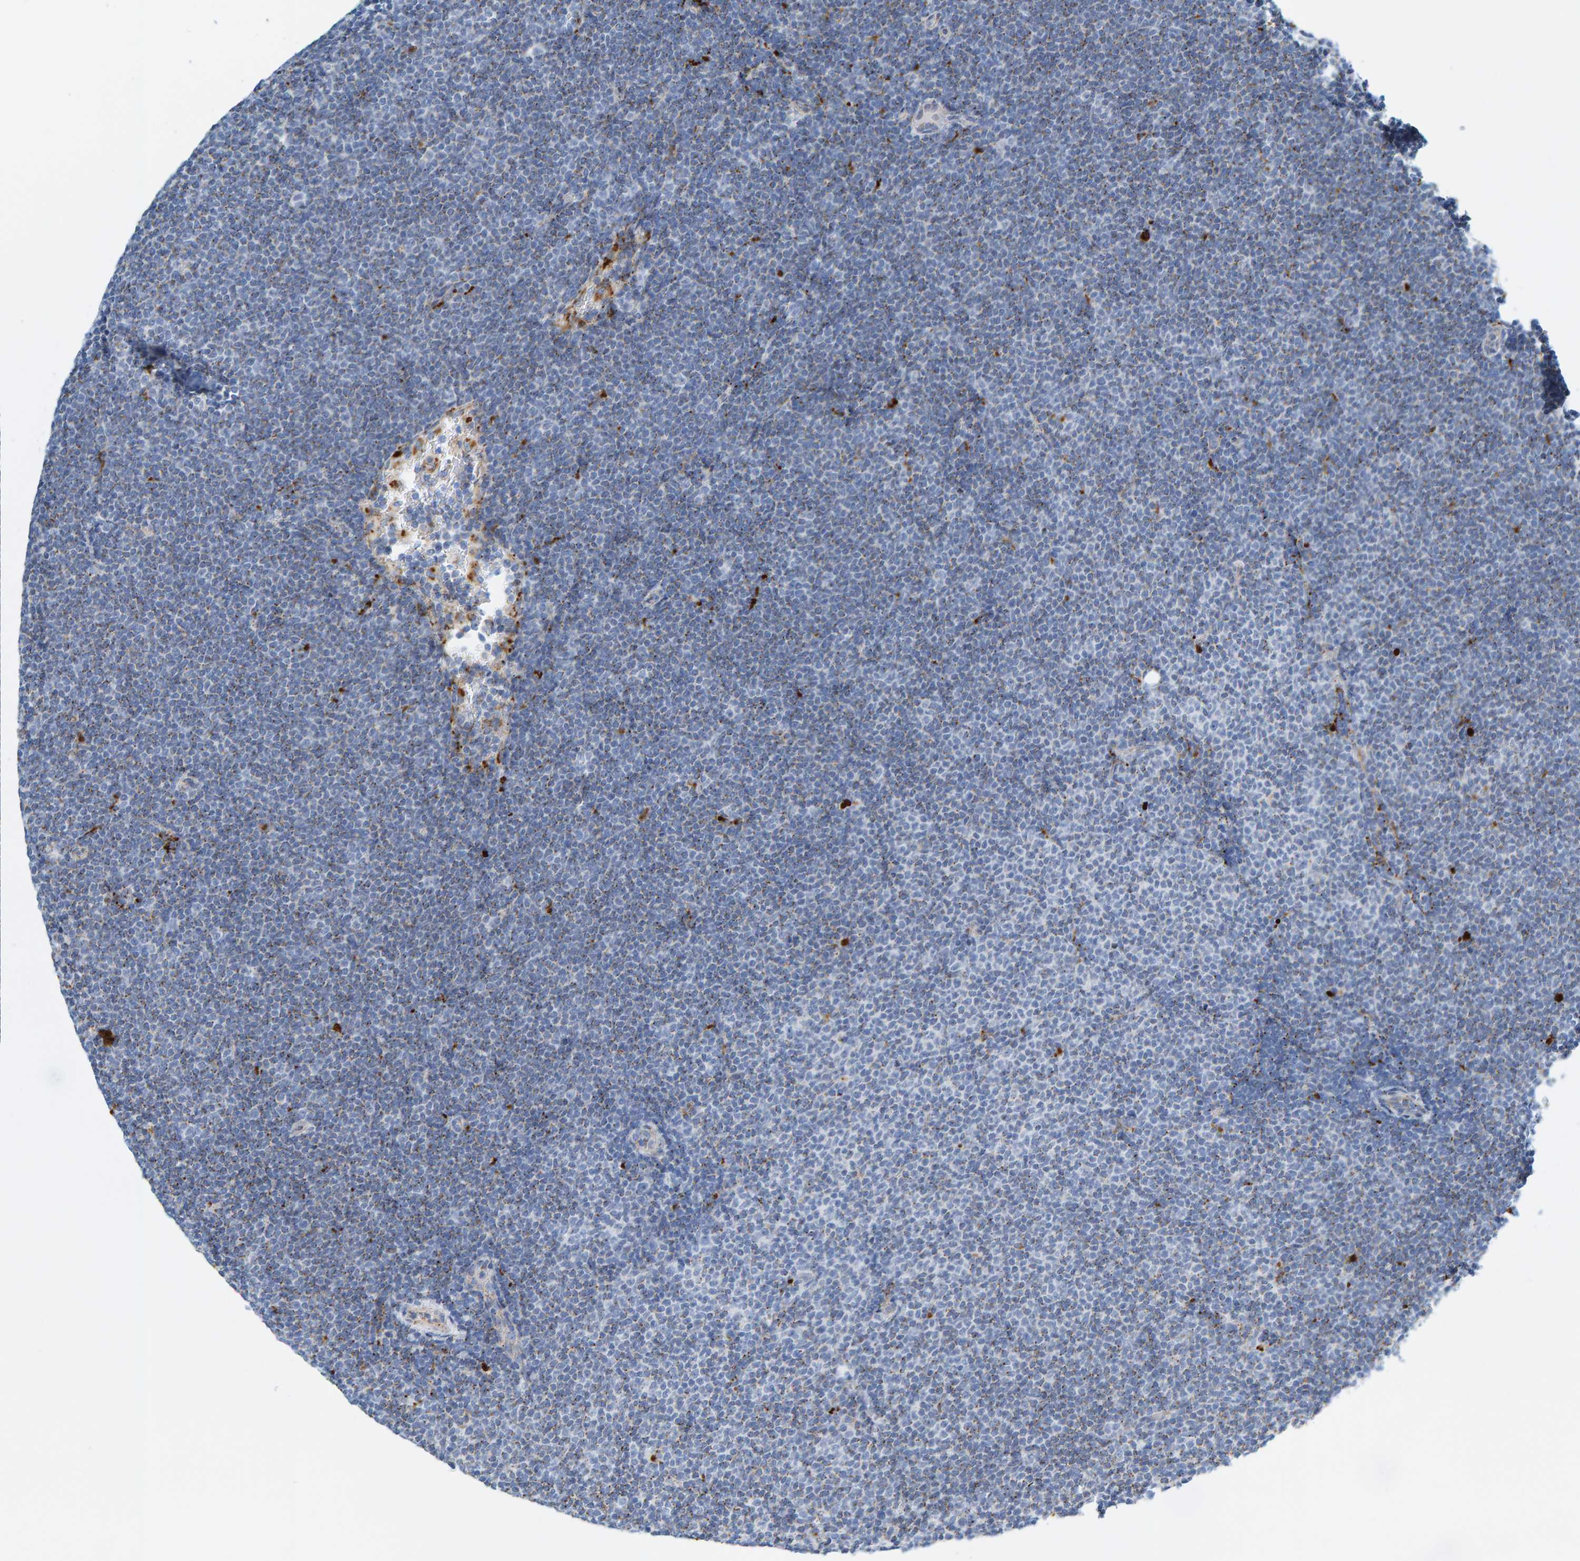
{"staining": {"intensity": "negative", "quantity": "none", "location": "none"}, "tissue": "lymphoma", "cell_type": "Tumor cells", "image_type": "cancer", "snomed": [{"axis": "morphology", "description": "Malignant lymphoma, non-Hodgkin's type, Low grade"}, {"axis": "topography", "description": "Lymph node"}], "caption": "Tumor cells are negative for brown protein staining in lymphoma. (DAB (3,3'-diaminobenzidine) immunohistochemistry (IHC) visualized using brightfield microscopy, high magnification).", "gene": "BIN3", "patient": {"sex": "female", "age": 53}}